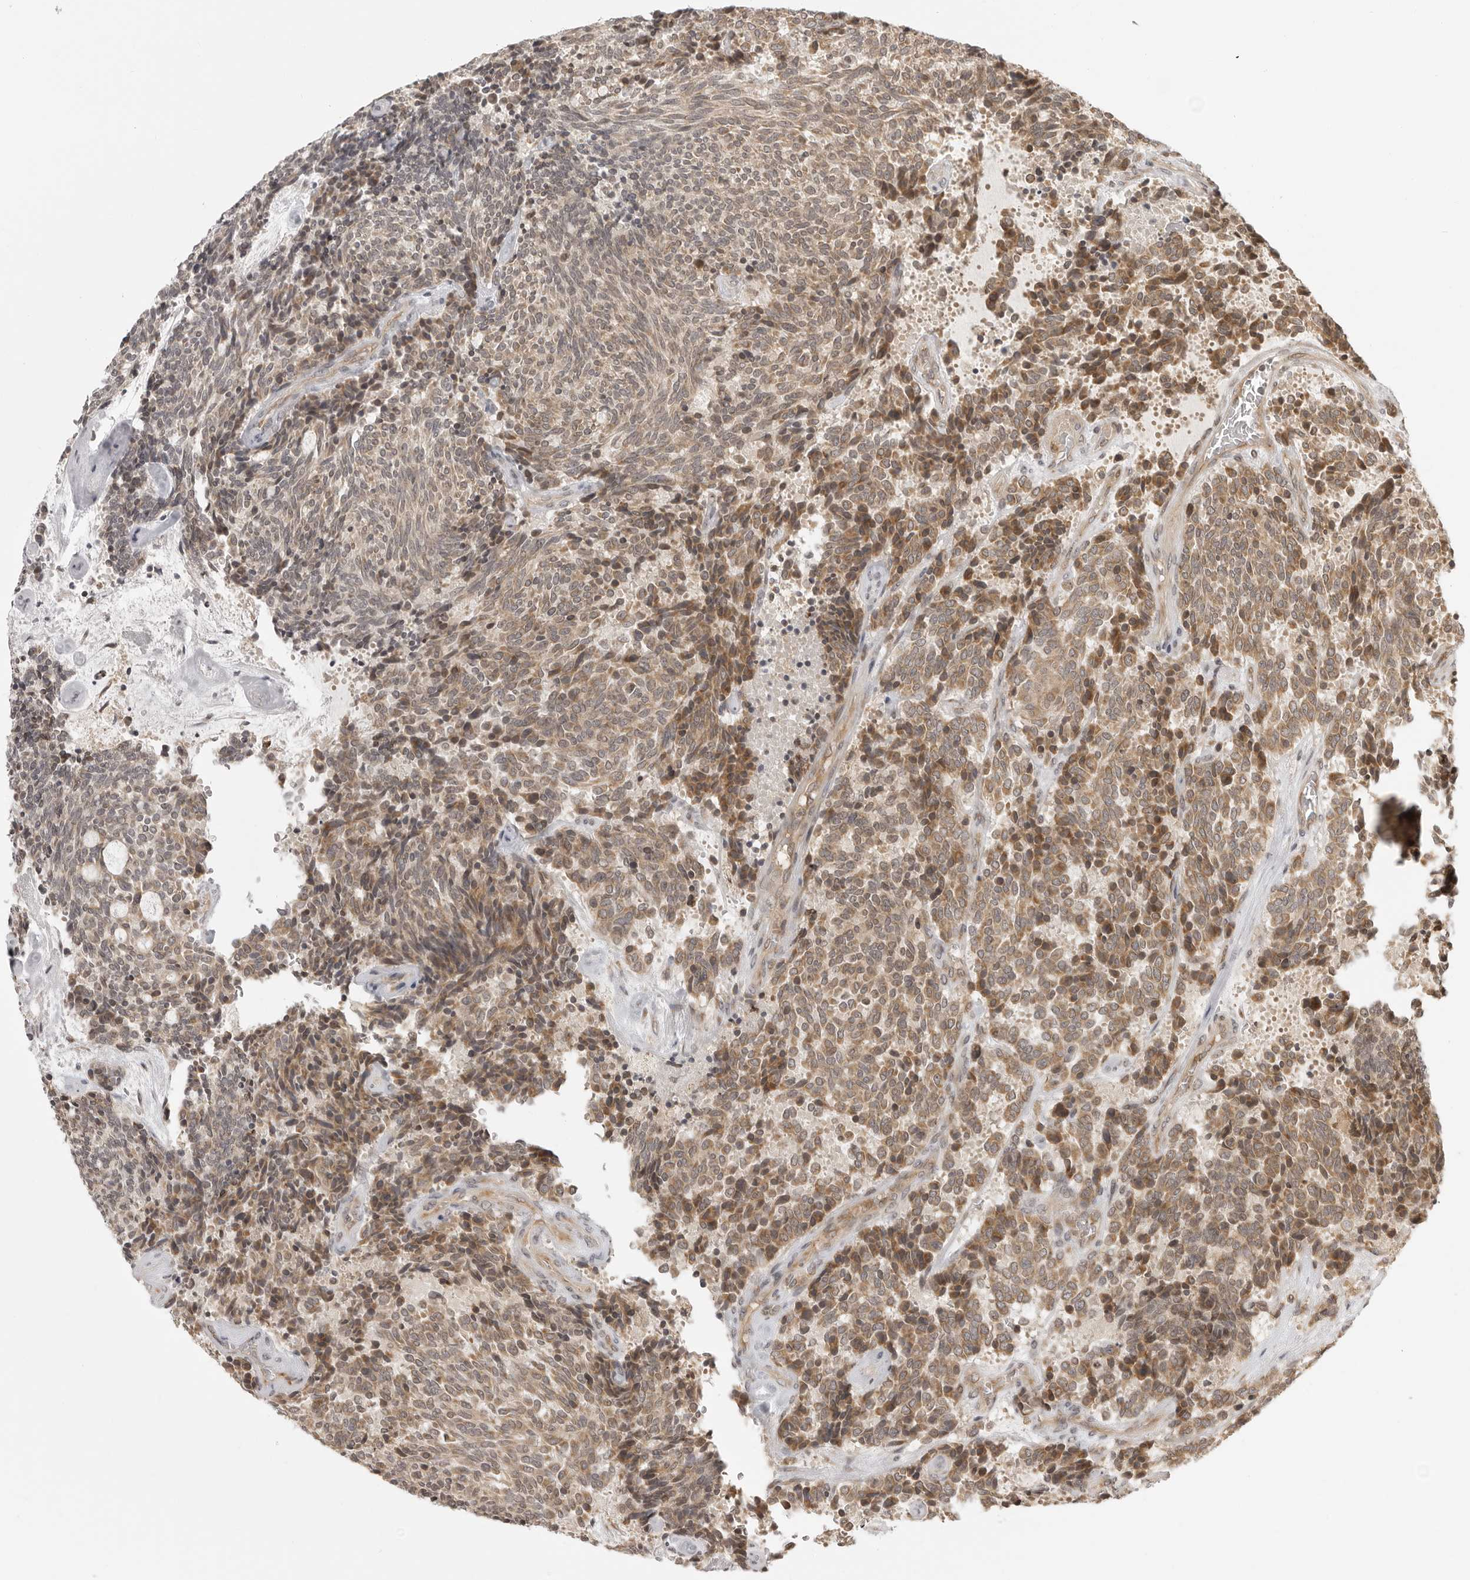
{"staining": {"intensity": "weak", "quantity": ">75%", "location": "cytoplasmic/membranous"}, "tissue": "carcinoid", "cell_type": "Tumor cells", "image_type": "cancer", "snomed": [{"axis": "morphology", "description": "Carcinoid, malignant, NOS"}, {"axis": "topography", "description": "Pancreas"}], "caption": "Carcinoid (malignant) tissue demonstrates weak cytoplasmic/membranous staining in about >75% of tumor cells", "gene": "PRRC2A", "patient": {"sex": "female", "age": 54}}